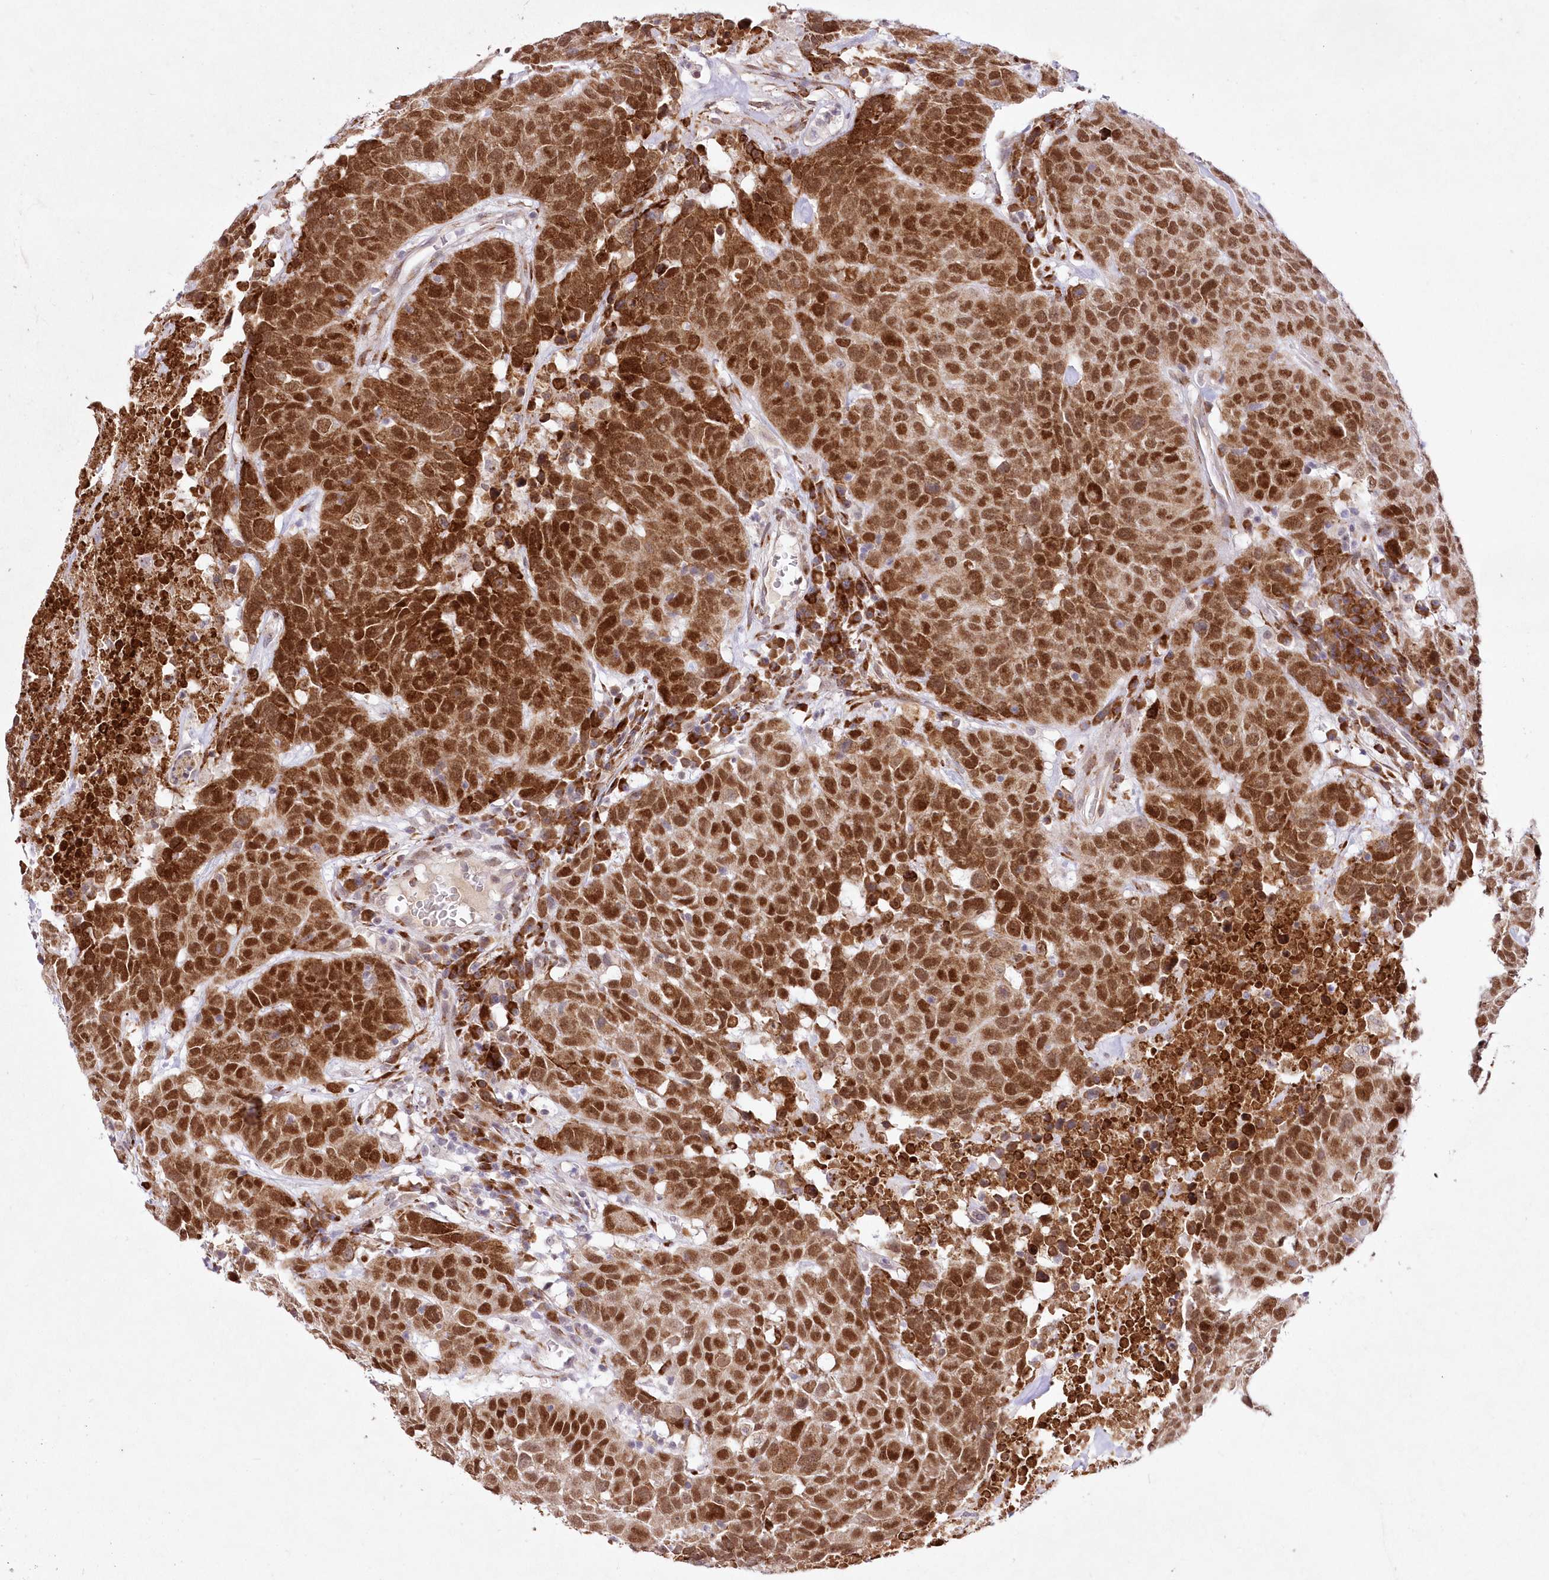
{"staining": {"intensity": "strong", "quantity": ">75%", "location": "cytoplasmic/membranous,nuclear"}, "tissue": "head and neck cancer", "cell_type": "Tumor cells", "image_type": "cancer", "snomed": [{"axis": "morphology", "description": "Squamous cell carcinoma, NOS"}, {"axis": "topography", "description": "Head-Neck"}], "caption": "Tumor cells demonstrate high levels of strong cytoplasmic/membranous and nuclear expression in approximately >75% of cells in human head and neck squamous cell carcinoma. (IHC, brightfield microscopy, high magnification).", "gene": "LDB1", "patient": {"sex": "male", "age": 66}}